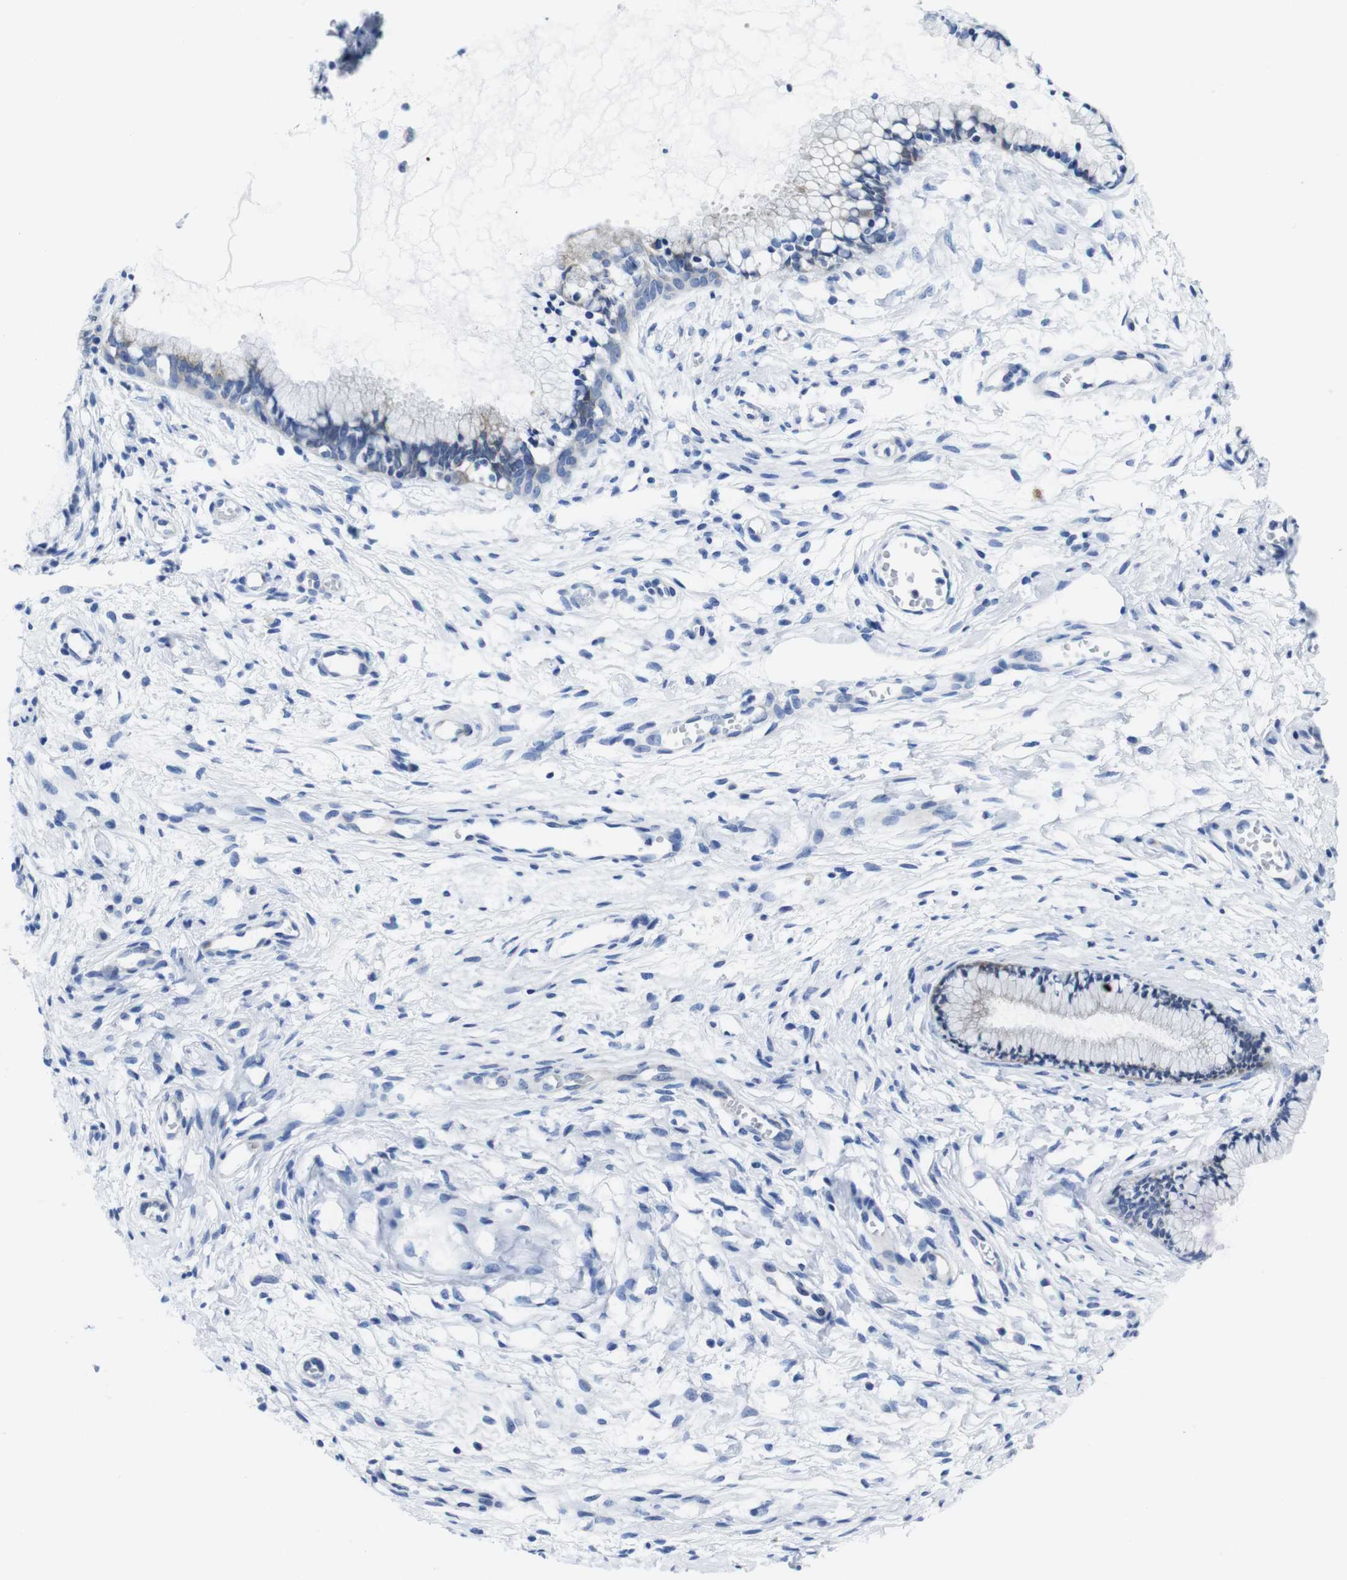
{"staining": {"intensity": "negative", "quantity": "none", "location": "none"}, "tissue": "cervix", "cell_type": "Glandular cells", "image_type": "normal", "snomed": [{"axis": "morphology", "description": "Normal tissue, NOS"}, {"axis": "topography", "description": "Cervix"}], "caption": "A micrograph of human cervix is negative for staining in glandular cells. Brightfield microscopy of immunohistochemistry stained with DAB (3,3'-diaminobenzidine) (brown) and hematoxylin (blue), captured at high magnification.", "gene": "EIF4A1", "patient": {"sex": "female", "age": 65}}